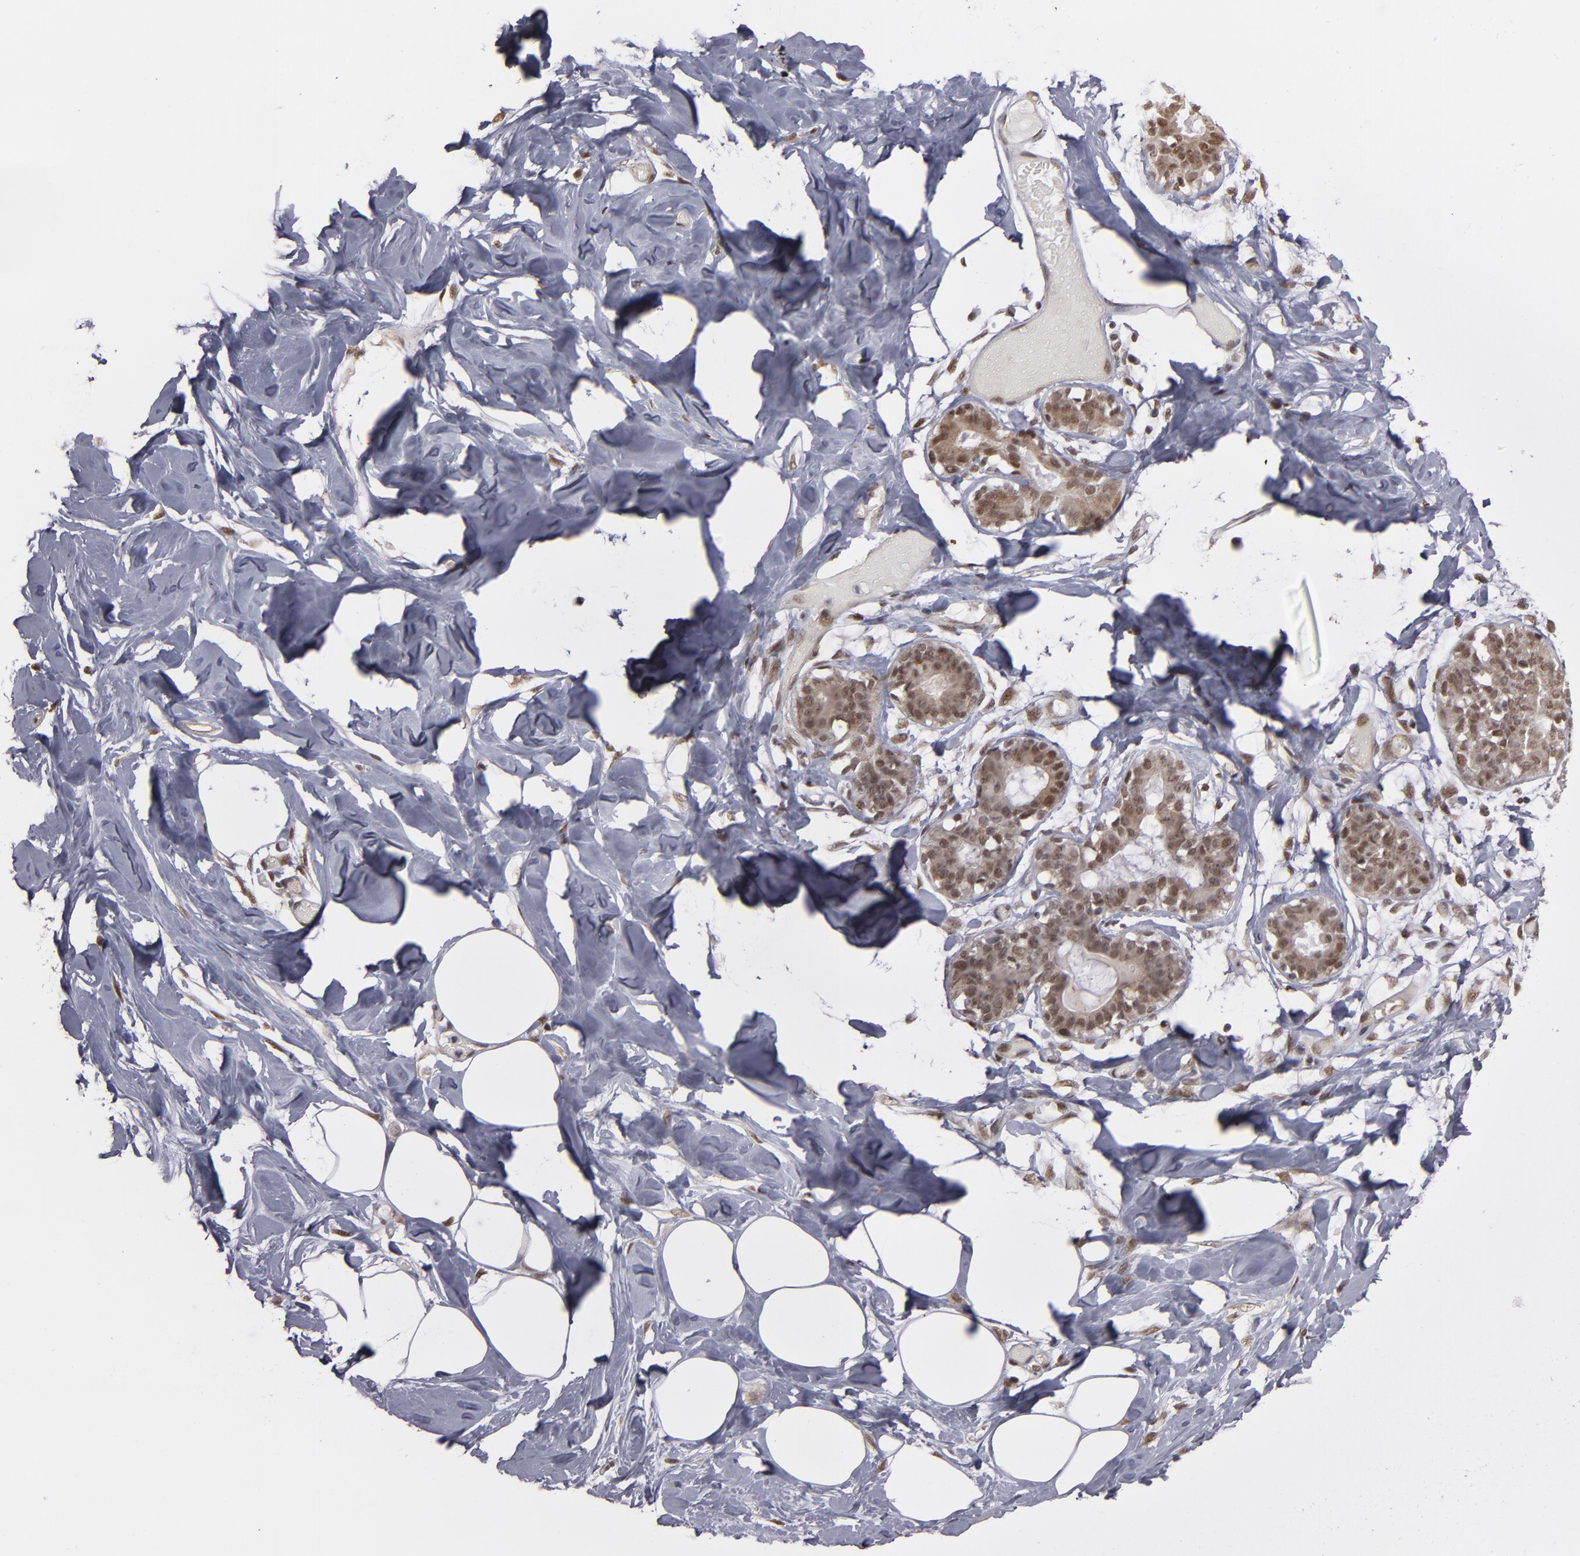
{"staining": {"intensity": "negative", "quantity": "none", "location": "none"}, "tissue": "breast", "cell_type": "Adipocytes", "image_type": "normal", "snomed": [{"axis": "morphology", "description": "Normal tissue, NOS"}, {"axis": "topography", "description": "Breast"}, {"axis": "topography", "description": "Soft tissue"}], "caption": "Immunohistochemistry of benign human breast shows no staining in adipocytes. (Immunohistochemistry, brightfield microscopy, high magnification).", "gene": "ZNF75A", "patient": {"sex": "female", "age": 25}}